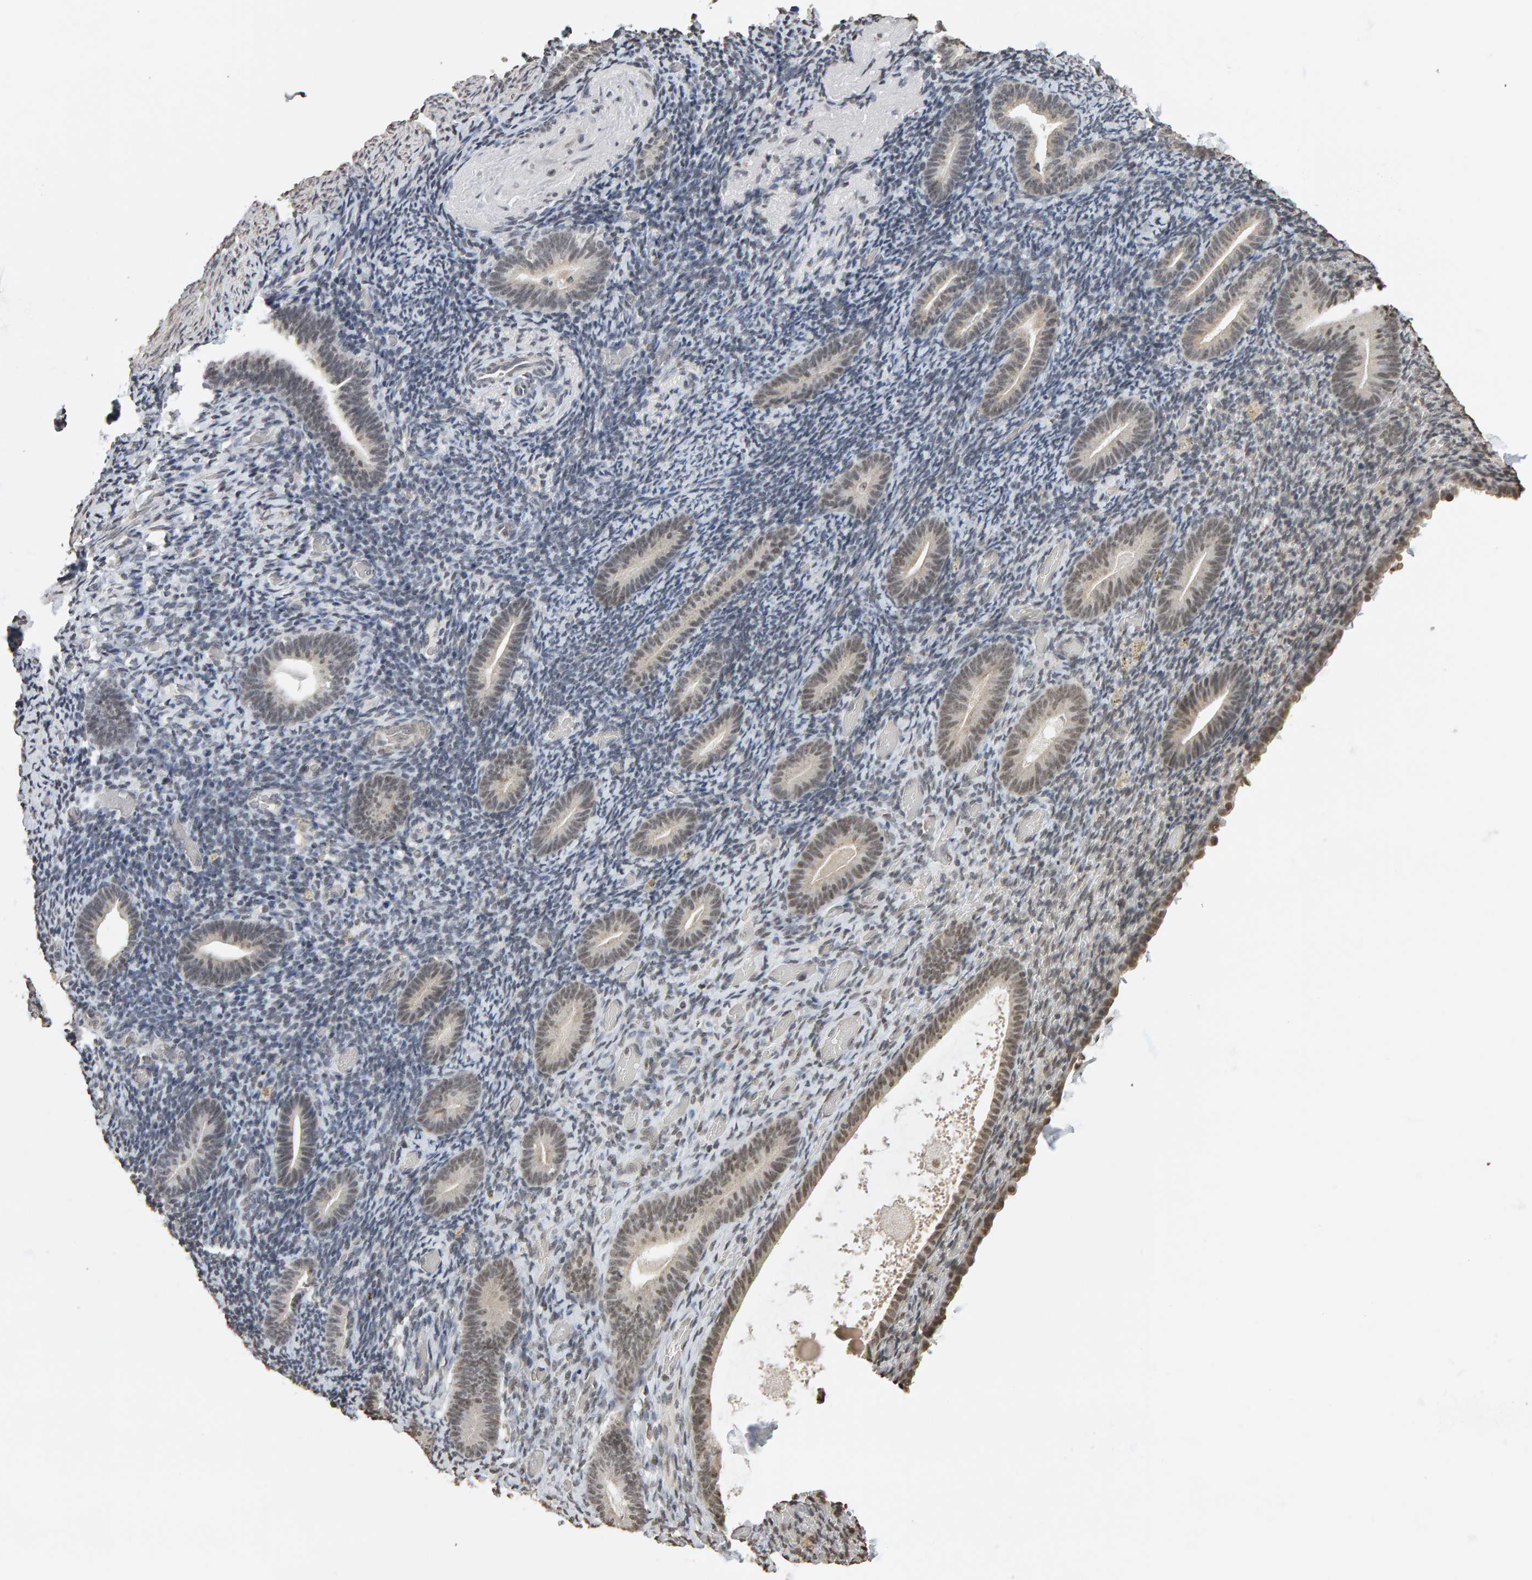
{"staining": {"intensity": "negative", "quantity": "none", "location": "none"}, "tissue": "endometrium", "cell_type": "Cells in endometrial stroma", "image_type": "normal", "snomed": [{"axis": "morphology", "description": "Normal tissue, NOS"}, {"axis": "topography", "description": "Endometrium"}], "caption": "IHC of benign endometrium shows no positivity in cells in endometrial stroma. (DAB IHC, high magnification).", "gene": "AFF4", "patient": {"sex": "female", "age": 51}}